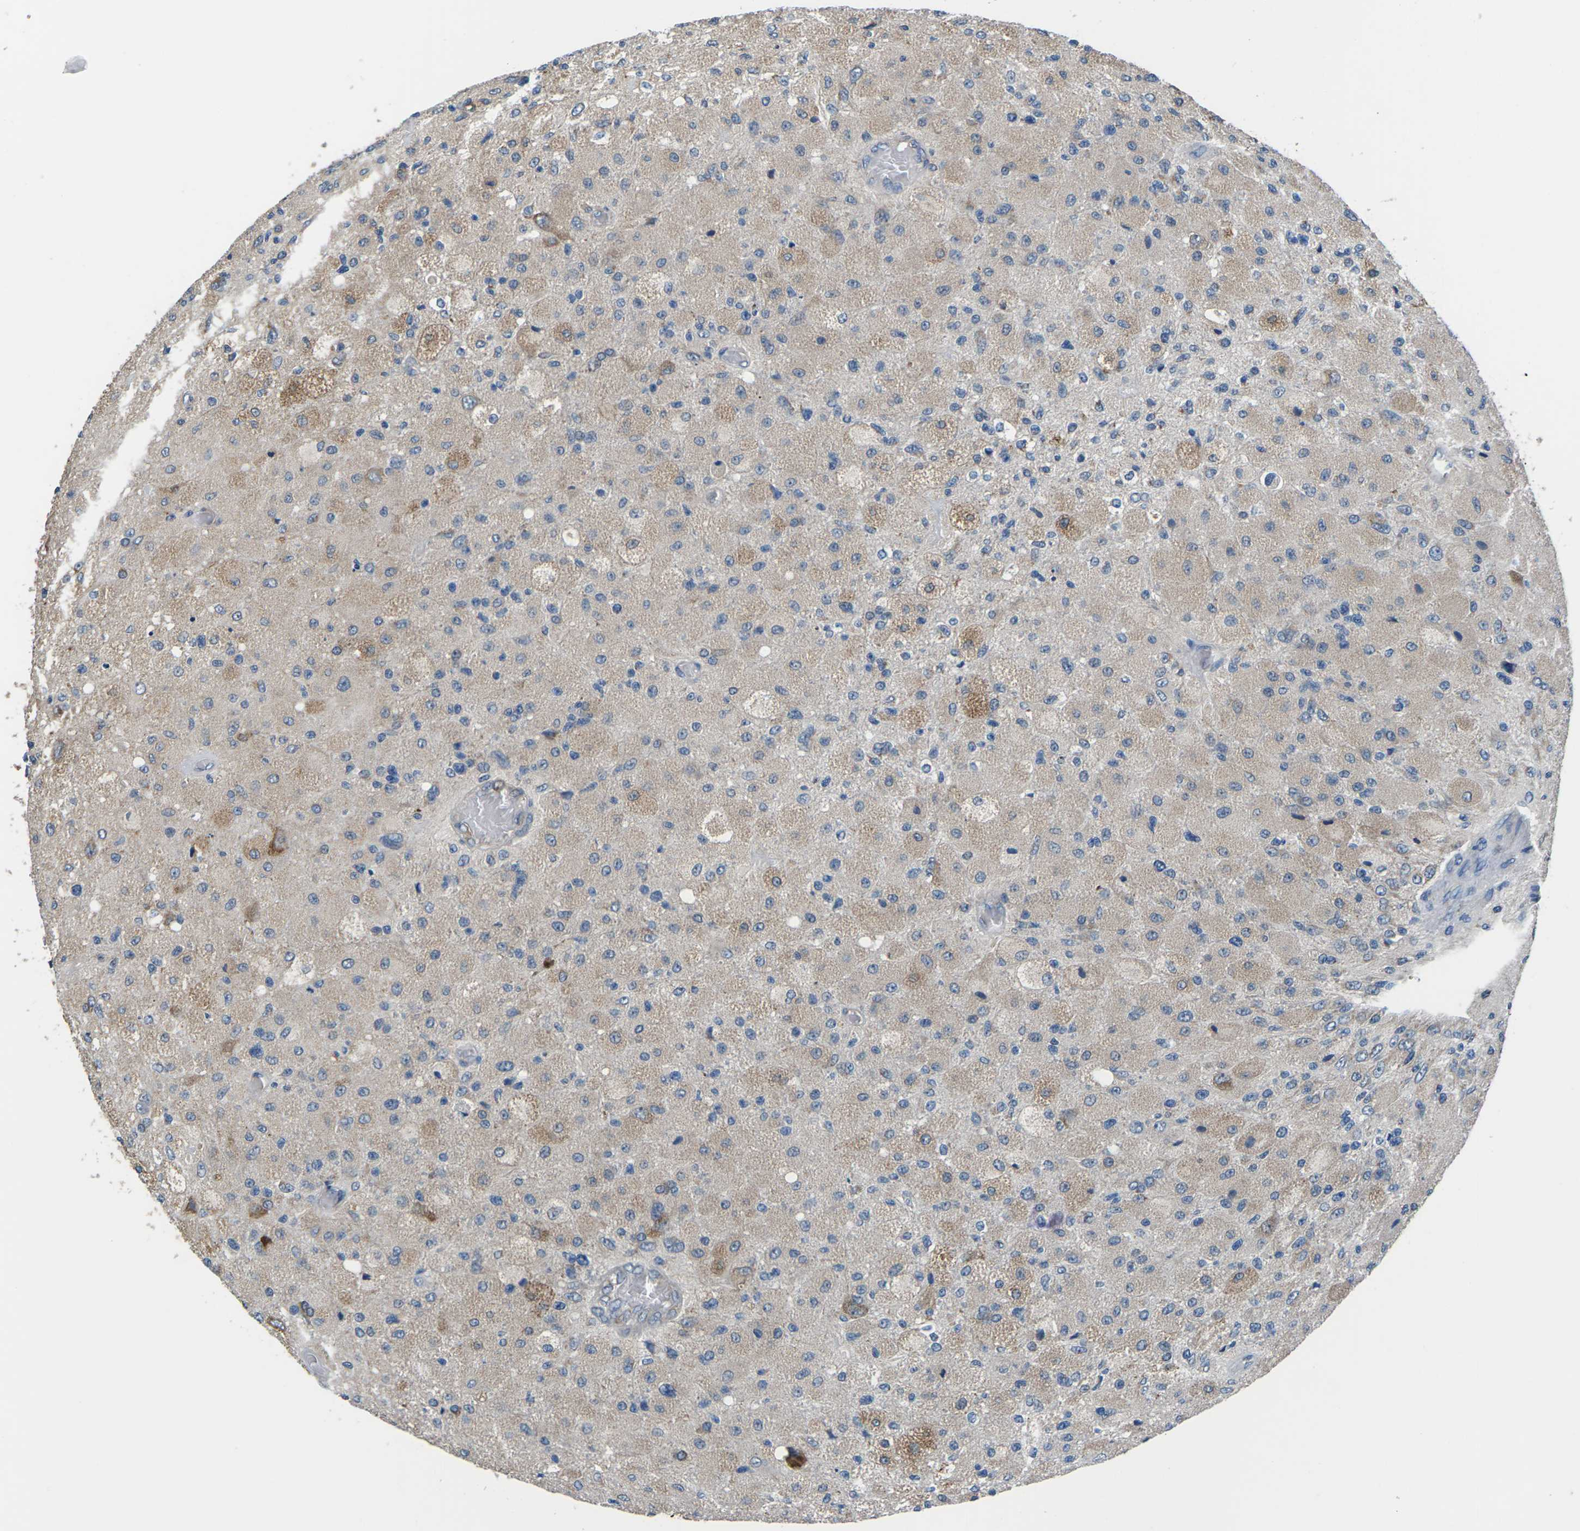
{"staining": {"intensity": "weak", "quantity": ">75%", "location": "cytoplasmic/membranous"}, "tissue": "glioma", "cell_type": "Tumor cells", "image_type": "cancer", "snomed": [{"axis": "morphology", "description": "Normal tissue, NOS"}, {"axis": "morphology", "description": "Glioma, malignant, High grade"}, {"axis": "topography", "description": "Cerebral cortex"}], "caption": "A brown stain shows weak cytoplasmic/membranous positivity of a protein in glioma tumor cells.", "gene": "GABRP", "patient": {"sex": "male", "age": 77}}